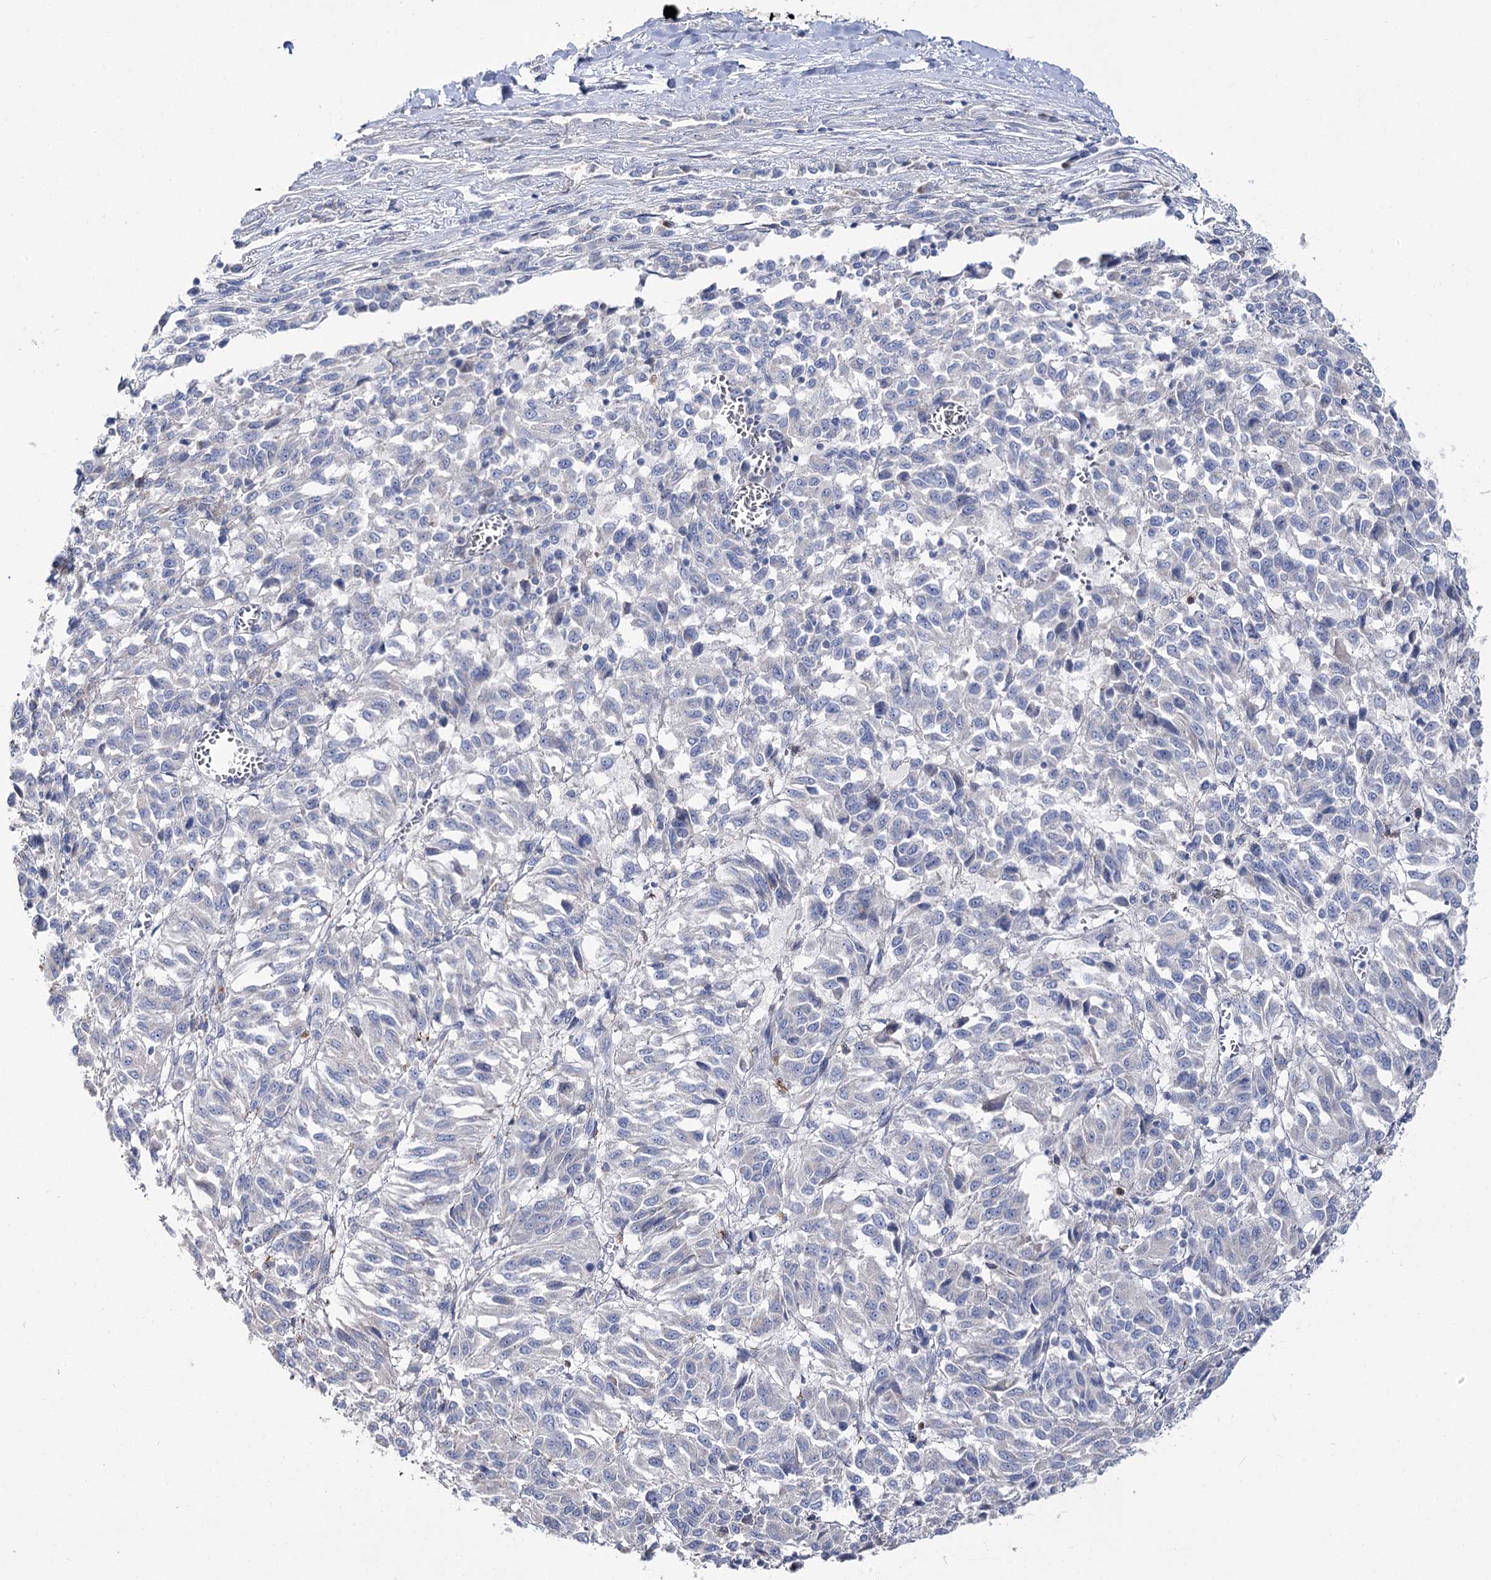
{"staining": {"intensity": "negative", "quantity": "none", "location": "none"}, "tissue": "melanoma", "cell_type": "Tumor cells", "image_type": "cancer", "snomed": [{"axis": "morphology", "description": "Malignant melanoma, Metastatic site"}, {"axis": "topography", "description": "Lung"}], "caption": "Human malignant melanoma (metastatic site) stained for a protein using IHC shows no expression in tumor cells.", "gene": "NRAP", "patient": {"sex": "male", "age": 64}}